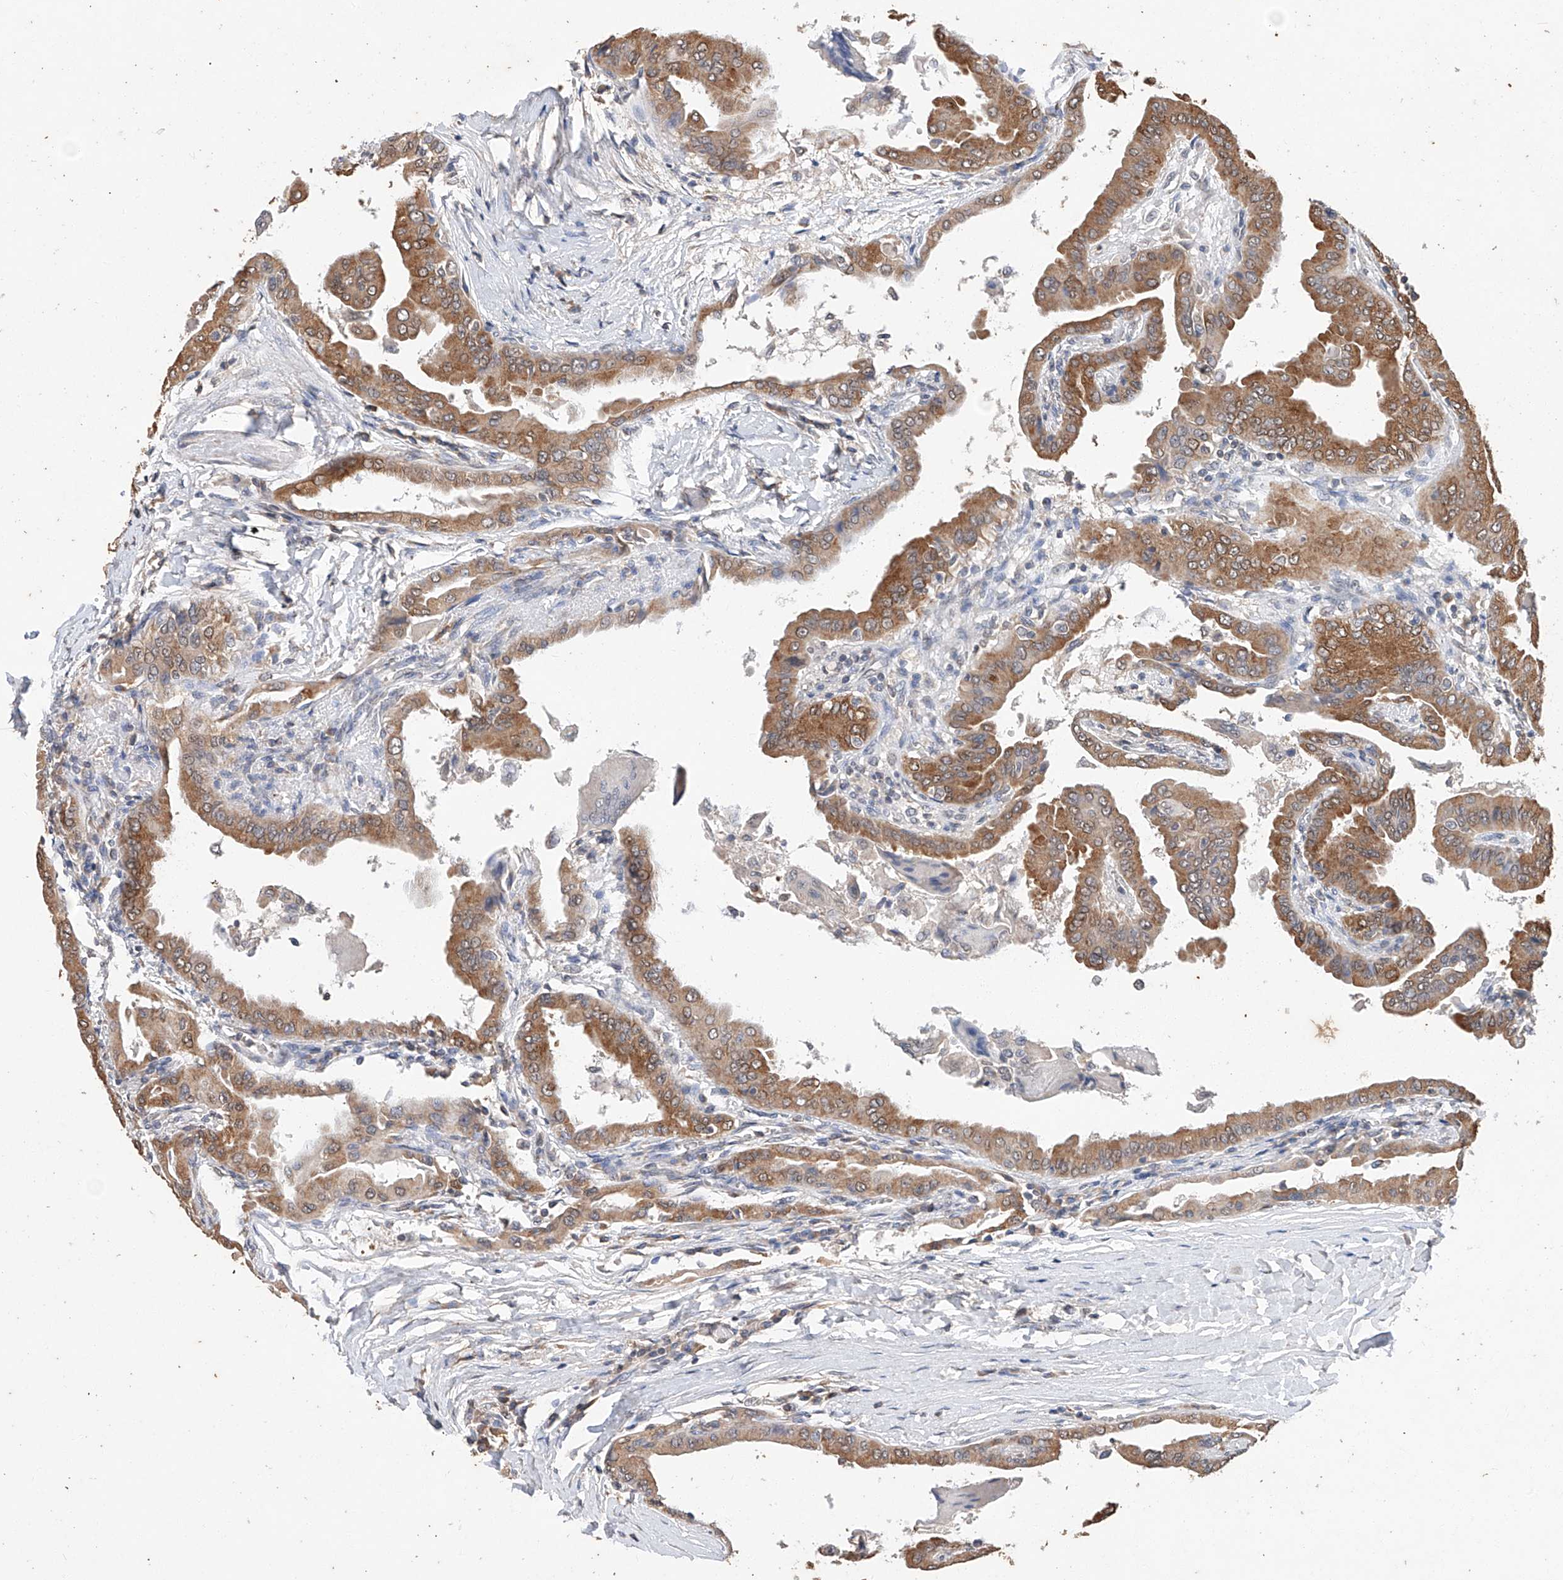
{"staining": {"intensity": "moderate", "quantity": ">75%", "location": "cytoplasmic/membranous"}, "tissue": "thyroid cancer", "cell_type": "Tumor cells", "image_type": "cancer", "snomed": [{"axis": "morphology", "description": "Papillary adenocarcinoma, NOS"}, {"axis": "topography", "description": "Thyroid gland"}], "caption": "Protein positivity by immunohistochemistry (IHC) displays moderate cytoplasmic/membranous expression in about >75% of tumor cells in papillary adenocarcinoma (thyroid).", "gene": "CERS4", "patient": {"sex": "male", "age": 33}}